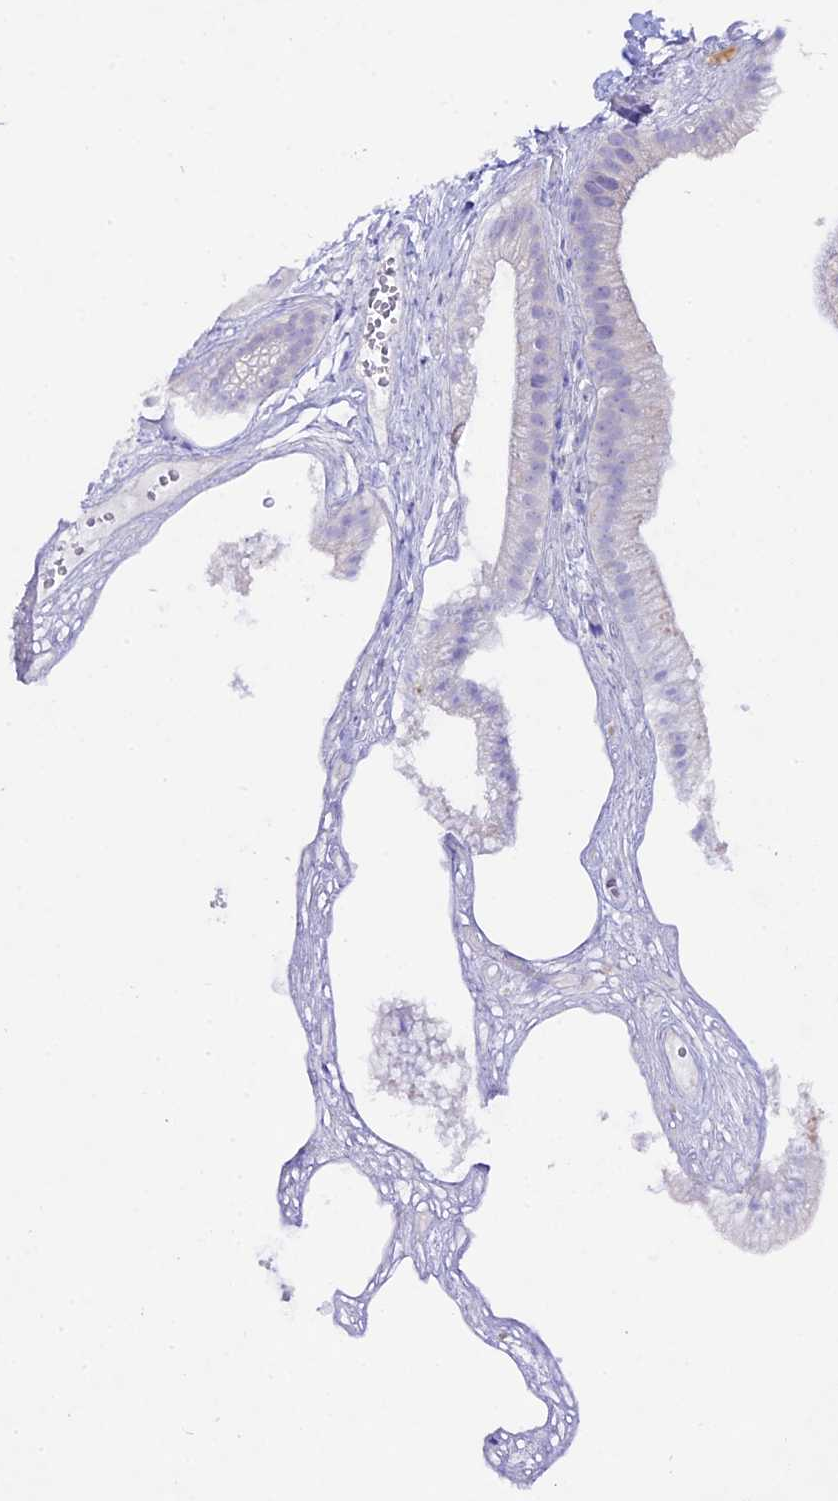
{"staining": {"intensity": "negative", "quantity": "none", "location": "none"}, "tissue": "gallbladder", "cell_type": "Glandular cells", "image_type": "normal", "snomed": [{"axis": "morphology", "description": "Normal tissue, NOS"}, {"axis": "topography", "description": "Gallbladder"}], "caption": "The histopathology image displays no significant expression in glandular cells of gallbladder. (Immunohistochemistry (ihc), brightfield microscopy, high magnification).", "gene": "FKBP11", "patient": {"sex": "female", "age": 54}}